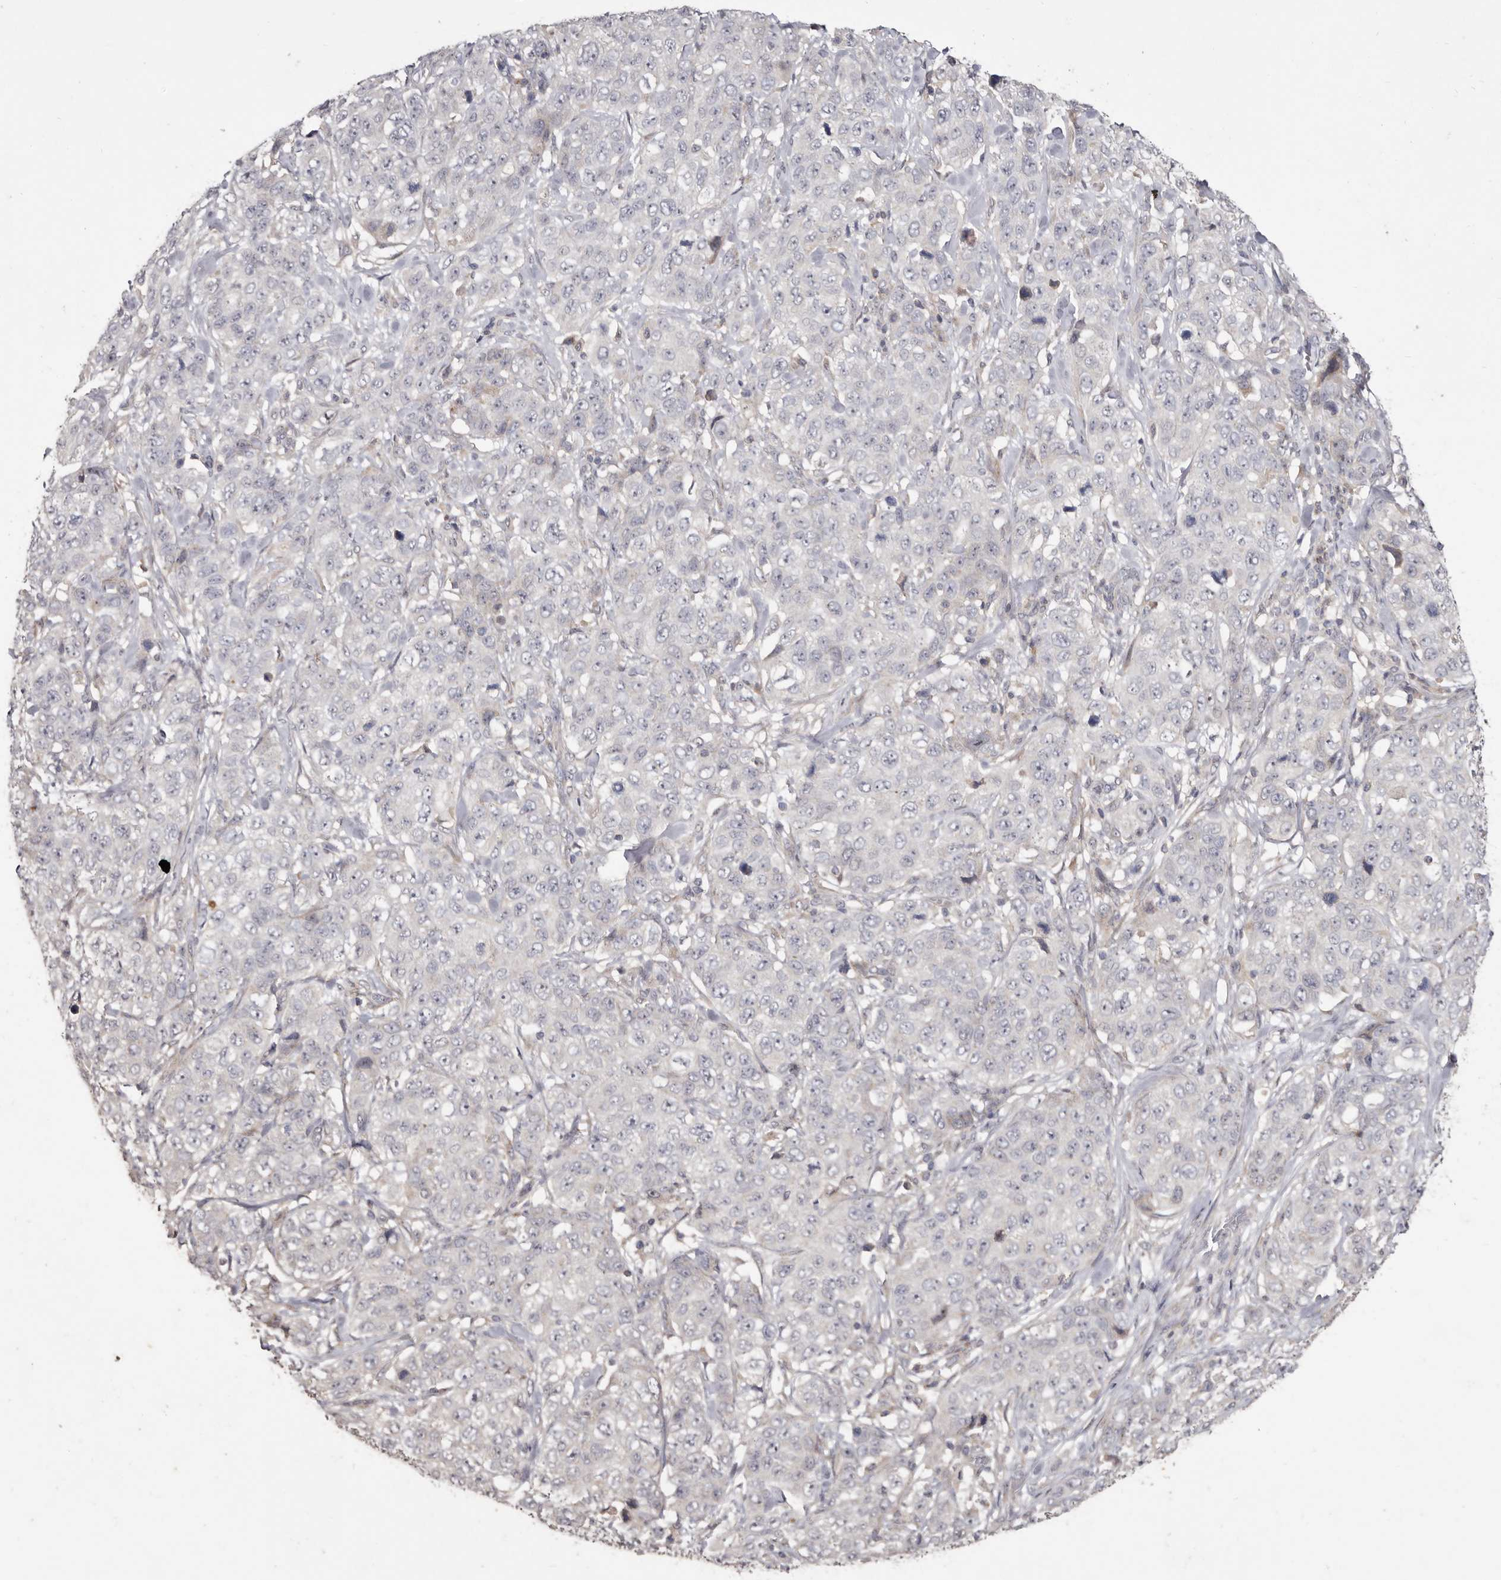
{"staining": {"intensity": "negative", "quantity": "none", "location": "none"}, "tissue": "stomach cancer", "cell_type": "Tumor cells", "image_type": "cancer", "snomed": [{"axis": "morphology", "description": "Adenocarcinoma, NOS"}, {"axis": "topography", "description": "Stomach"}], "caption": "Tumor cells show no significant expression in adenocarcinoma (stomach). (Stains: DAB (3,3'-diaminobenzidine) immunohistochemistry with hematoxylin counter stain, Microscopy: brightfield microscopy at high magnification).", "gene": "FLAD1", "patient": {"sex": "male", "age": 48}}